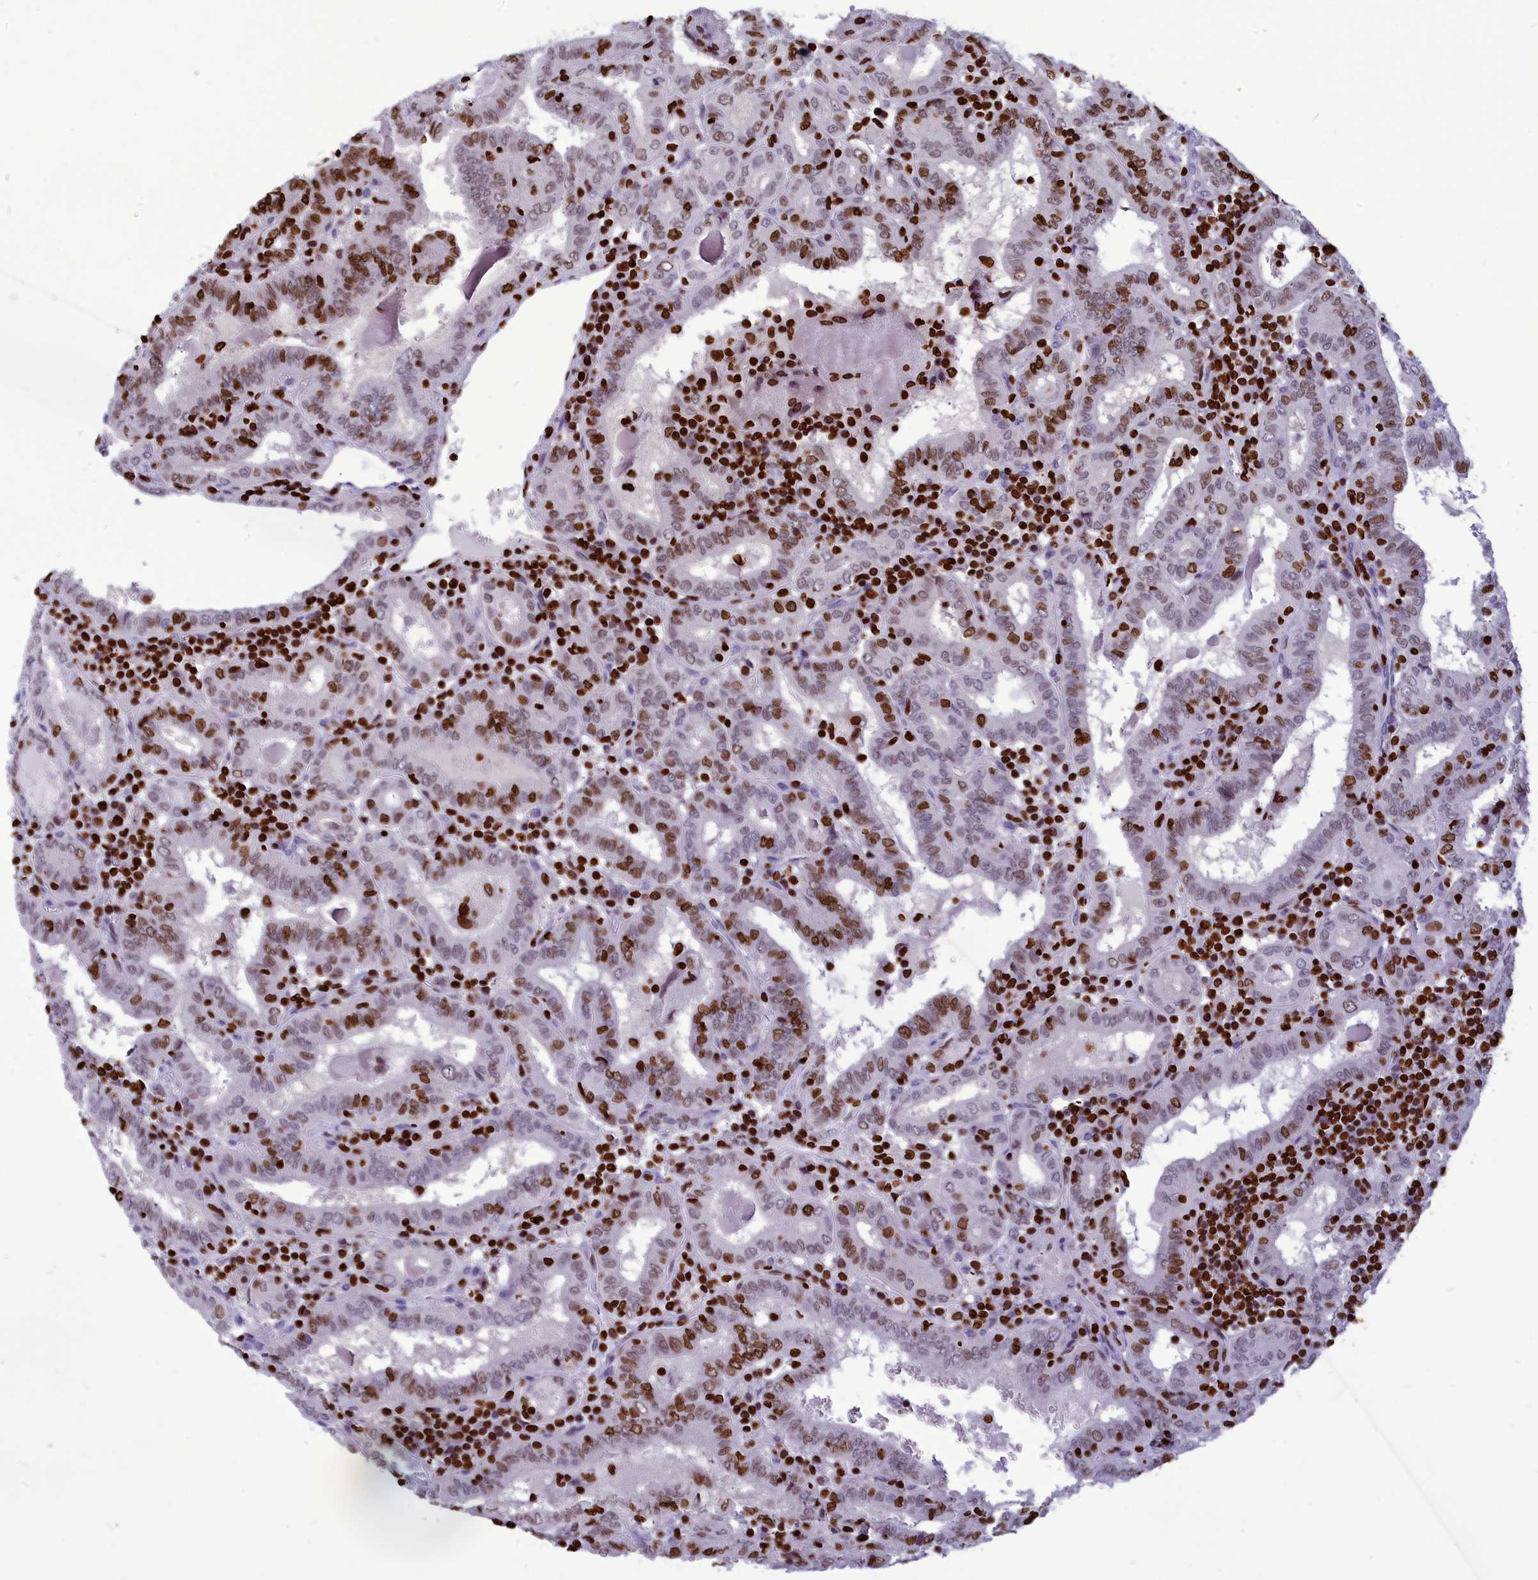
{"staining": {"intensity": "moderate", "quantity": ">75%", "location": "nuclear"}, "tissue": "thyroid cancer", "cell_type": "Tumor cells", "image_type": "cancer", "snomed": [{"axis": "morphology", "description": "Papillary adenocarcinoma, NOS"}, {"axis": "topography", "description": "Thyroid gland"}], "caption": "Human thyroid cancer (papillary adenocarcinoma) stained with a protein marker displays moderate staining in tumor cells.", "gene": "AKAP17A", "patient": {"sex": "female", "age": 72}}